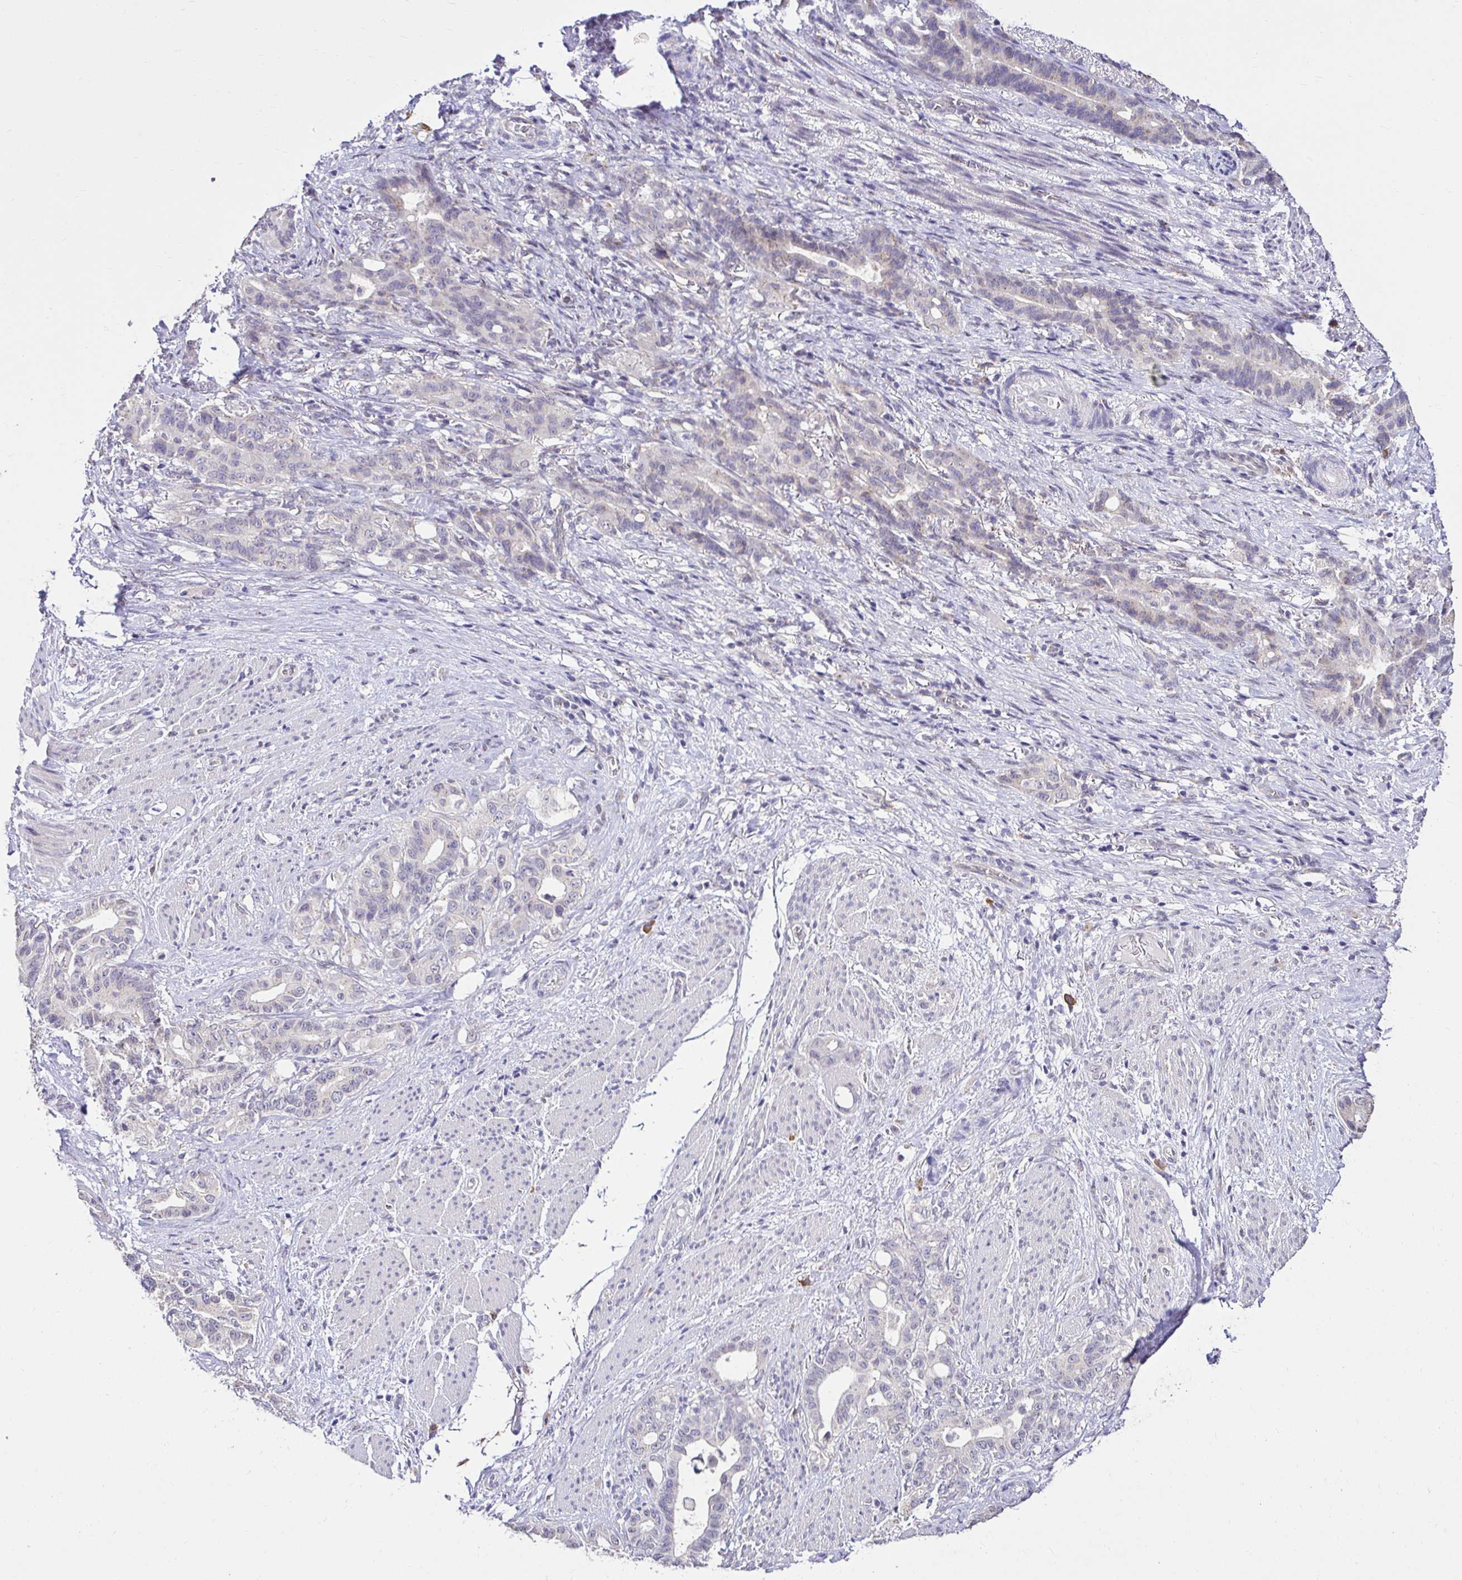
{"staining": {"intensity": "negative", "quantity": "none", "location": "none"}, "tissue": "stomach cancer", "cell_type": "Tumor cells", "image_type": "cancer", "snomed": [{"axis": "morphology", "description": "Normal tissue, NOS"}, {"axis": "morphology", "description": "Adenocarcinoma, NOS"}, {"axis": "topography", "description": "Esophagus"}, {"axis": "topography", "description": "Stomach, upper"}], "caption": "Immunohistochemistry micrograph of neoplastic tissue: human stomach cancer stained with DAB (3,3'-diaminobenzidine) displays no significant protein positivity in tumor cells.", "gene": "KIAA1210", "patient": {"sex": "male", "age": 62}}